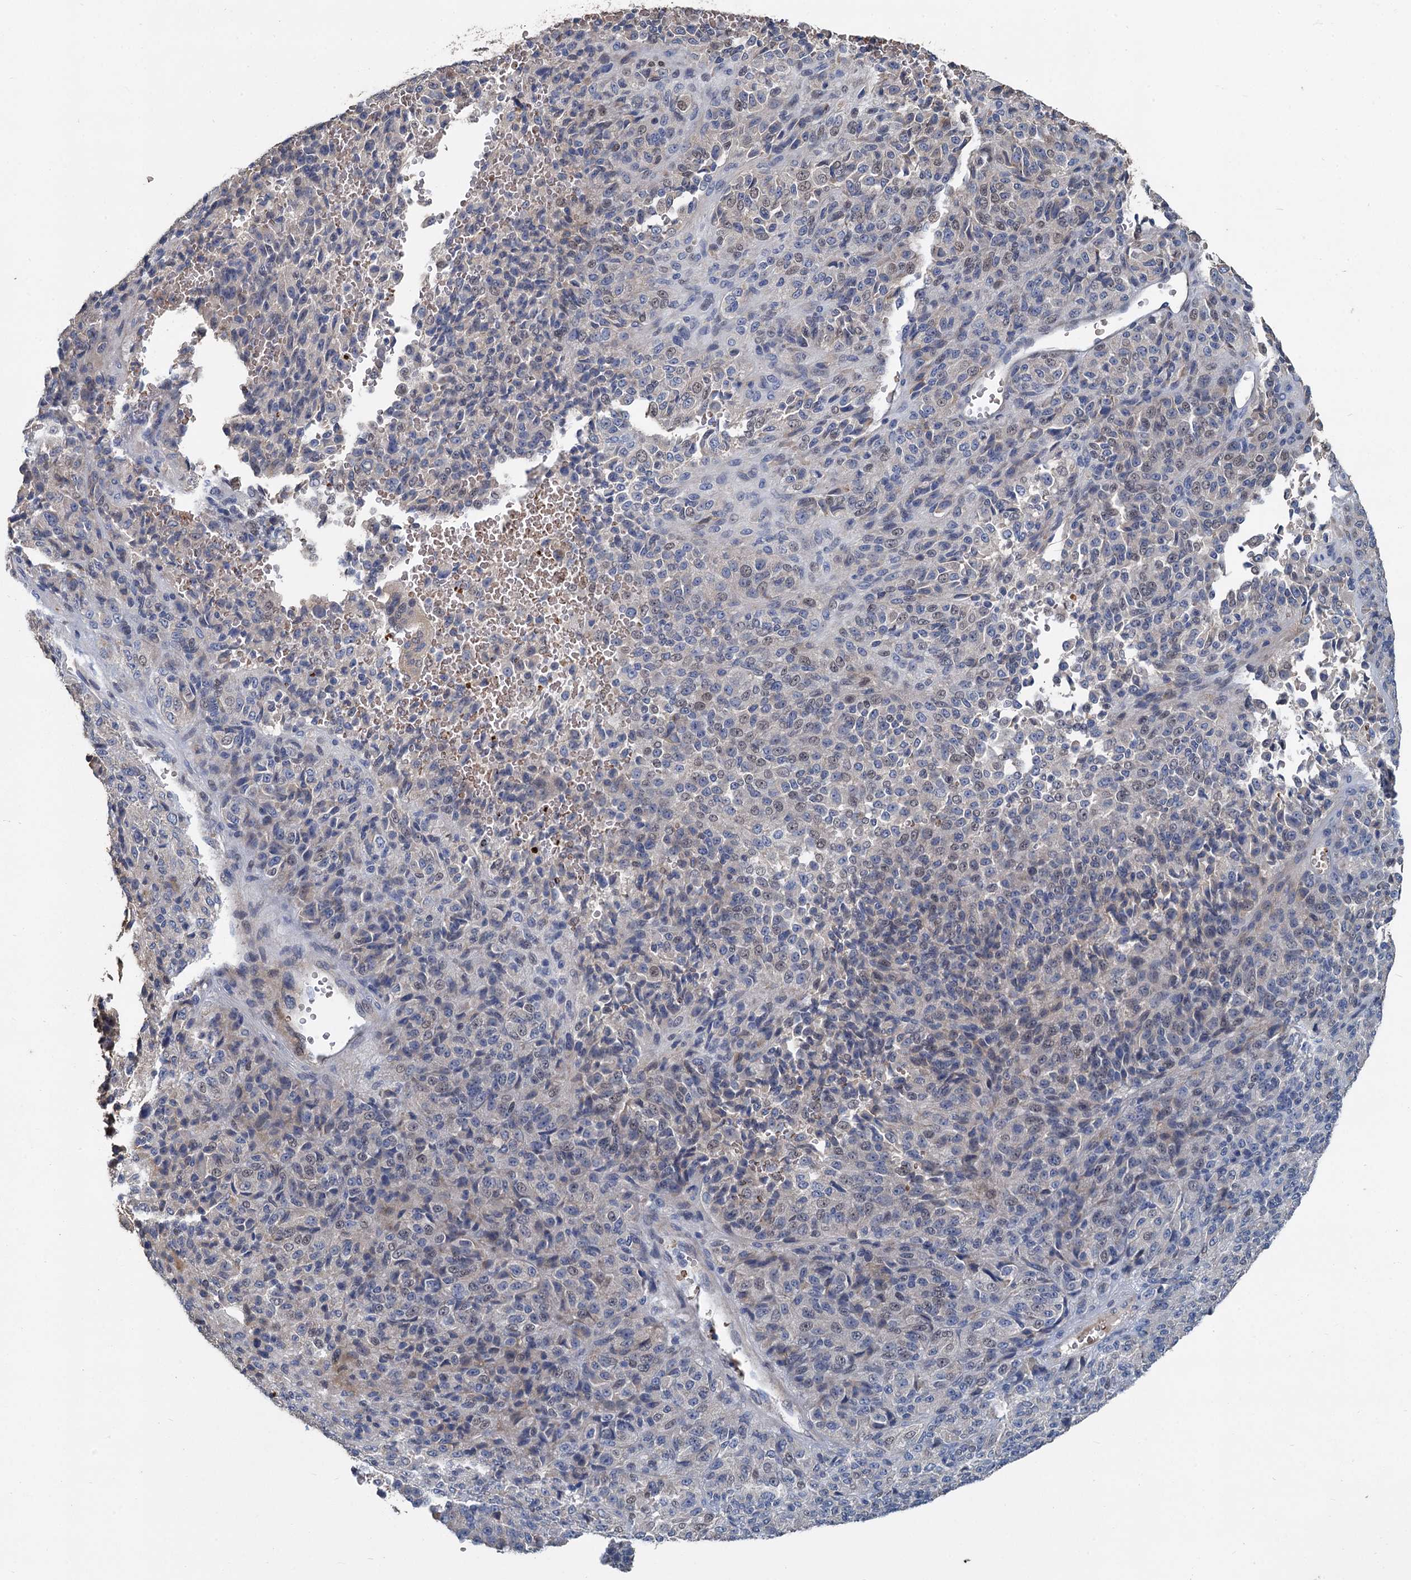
{"staining": {"intensity": "negative", "quantity": "none", "location": "none"}, "tissue": "melanoma", "cell_type": "Tumor cells", "image_type": "cancer", "snomed": [{"axis": "morphology", "description": "Malignant melanoma, Metastatic site"}, {"axis": "topography", "description": "Brain"}], "caption": "High magnification brightfield microscopy of malignant melanoma (metastatic site) stained with DAB (3,3'-diaminobenzidine) (brown) and counterstained with hematoxylin (blue): tumor cells show no significant expression.", "gene": "TCTN2", "patient": {"sex": "female", "age": 56}}